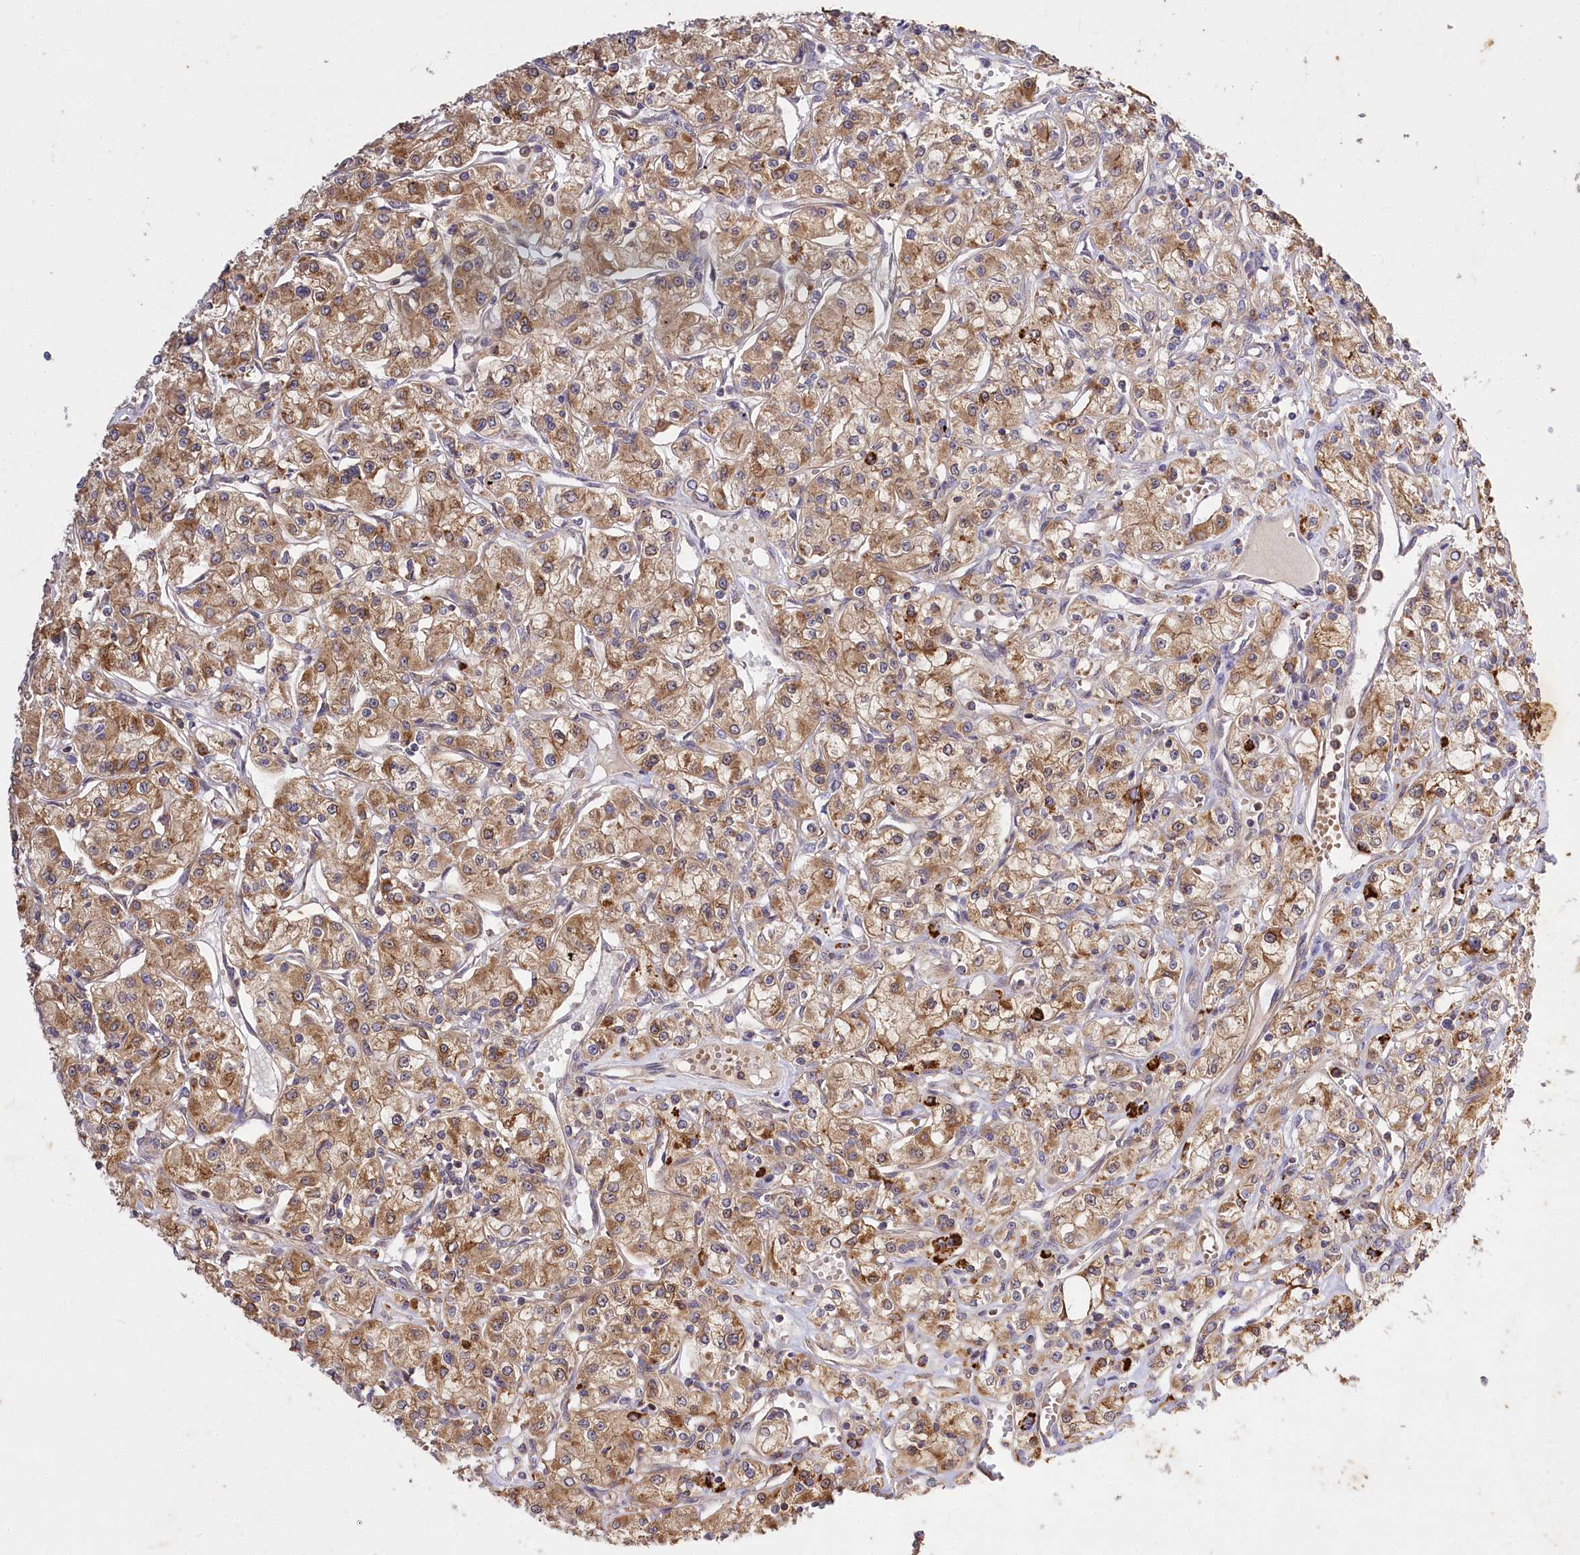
{"staining": {"intensity": "moderate", "quantity": ">75%", "location": "cytoplasmic/membranous"}, "tissue": "renal cancer", "cell_type": "Tumor cells", "image_type": "cancer", "snomed": [{"axis": "morphology", "description": "Adenocarcinoma, NOS"}, {"axis": "topography", "description": "Kidney"}], "caption": "Human renal cancer (adenocarcinoma) stained for a protein (brown) exhibits moderate cytoplasmic/membranous positive staining in approximately >75% of tumor cells.", "gene": "CARD19", "patient": {"sex": "female", "age": 59}}